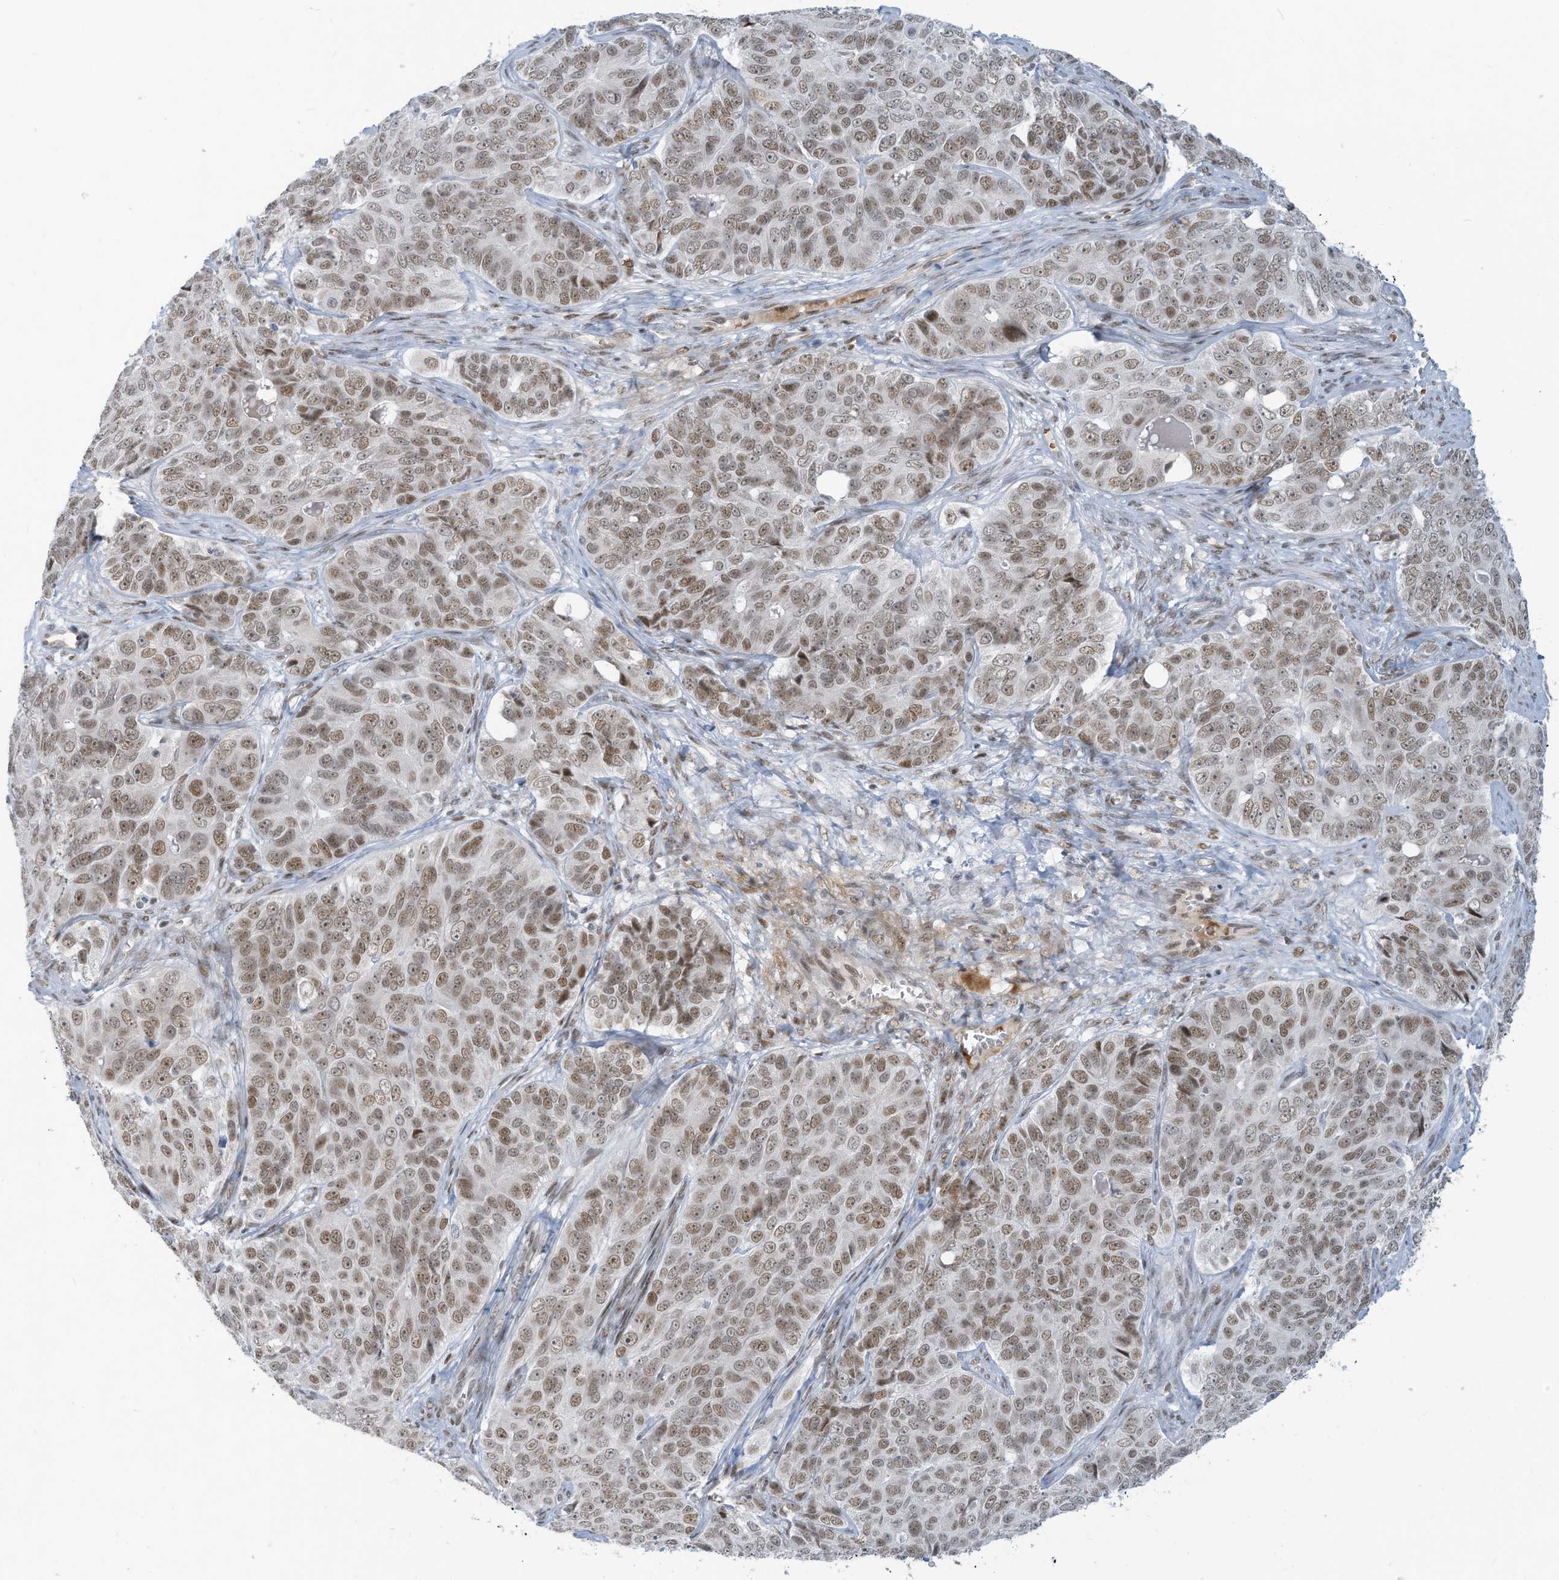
{"staining": {"intensity": "moderate", "quantity": ">75%", "location": "nuclear"}, "tissue": "ovarian cancer", "cell_type": "Tumor cells", "image_type": "cancer", "snomed": [{"axis": "morphology", "description": "Carcinoma, endometroid"}, {"axis": "topography", "description": "Ovary"}], "caption": "Immunohistochemical staining of endometroid carcinoma (ovarian) exhibits medium levels of moderate nuclear expression in about >75% of tumor cells.", "gene": "ECT2L", "patient": {"sex": "female", "age": 51}}